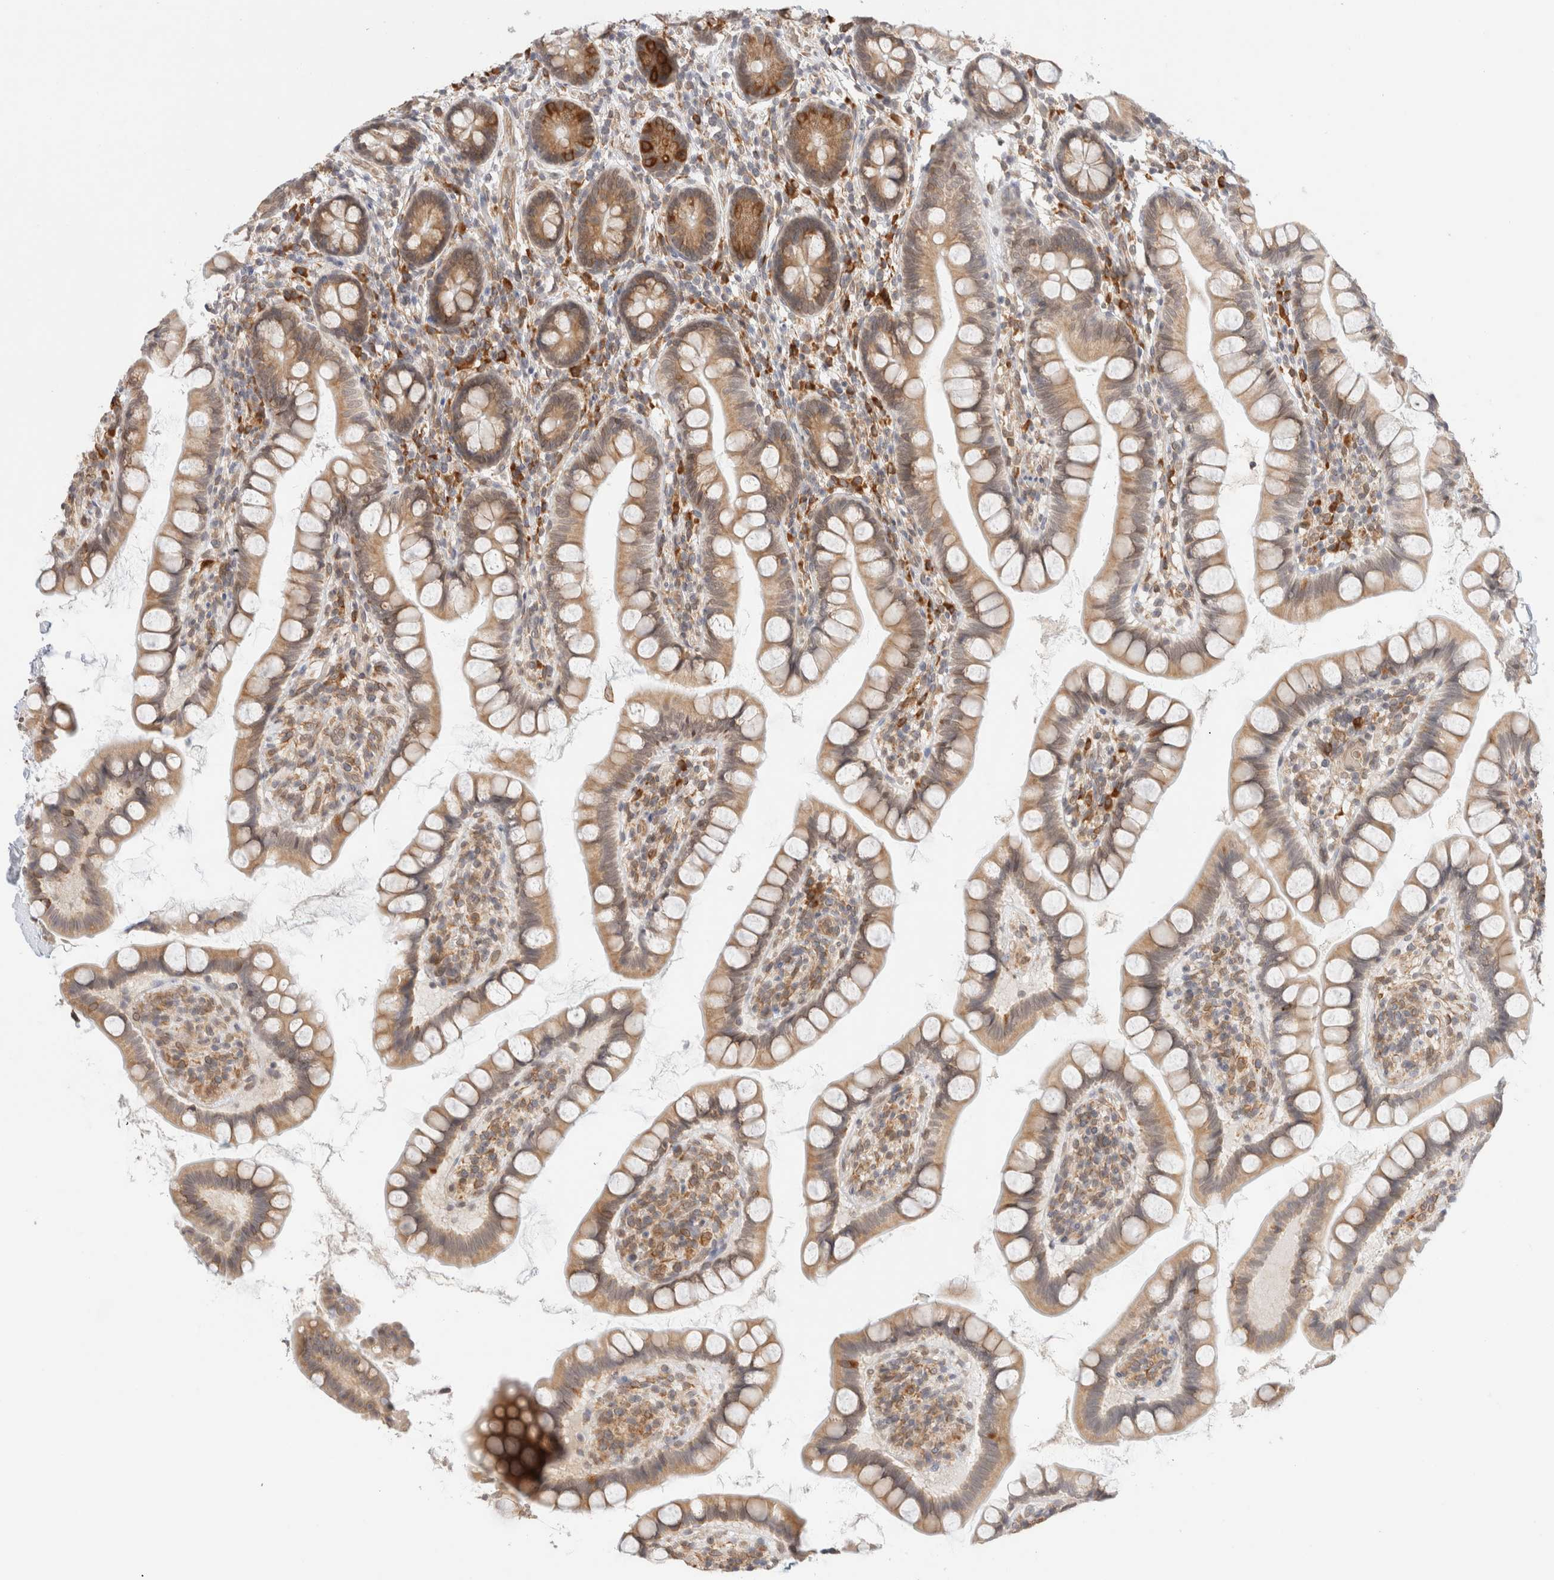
{"staining": {"intensity": "moderate", "quantity": ">75%", "location": "cytoplasmic/membranous"}, "tissue": "small intestine", "cell_type": "Glandular cells", "image_type": "normal", "snomed": [{"axis": "morphology", "description": "Normal tissue, NOS"}, {"axis": "topography", "description": "Small intestine"}], "caption": "An immunohistochemistry (IHC) photomicrograph of benign tissue is shown. Protein staining in brown shows moderate cytoplasmic/membranous positivity in small intestine within glandular cells. (DAB = brown stain, brightfield microscopy at high magnification).", "gene": "SYVN1", "patient": {"sex": "female", "age": 84}}